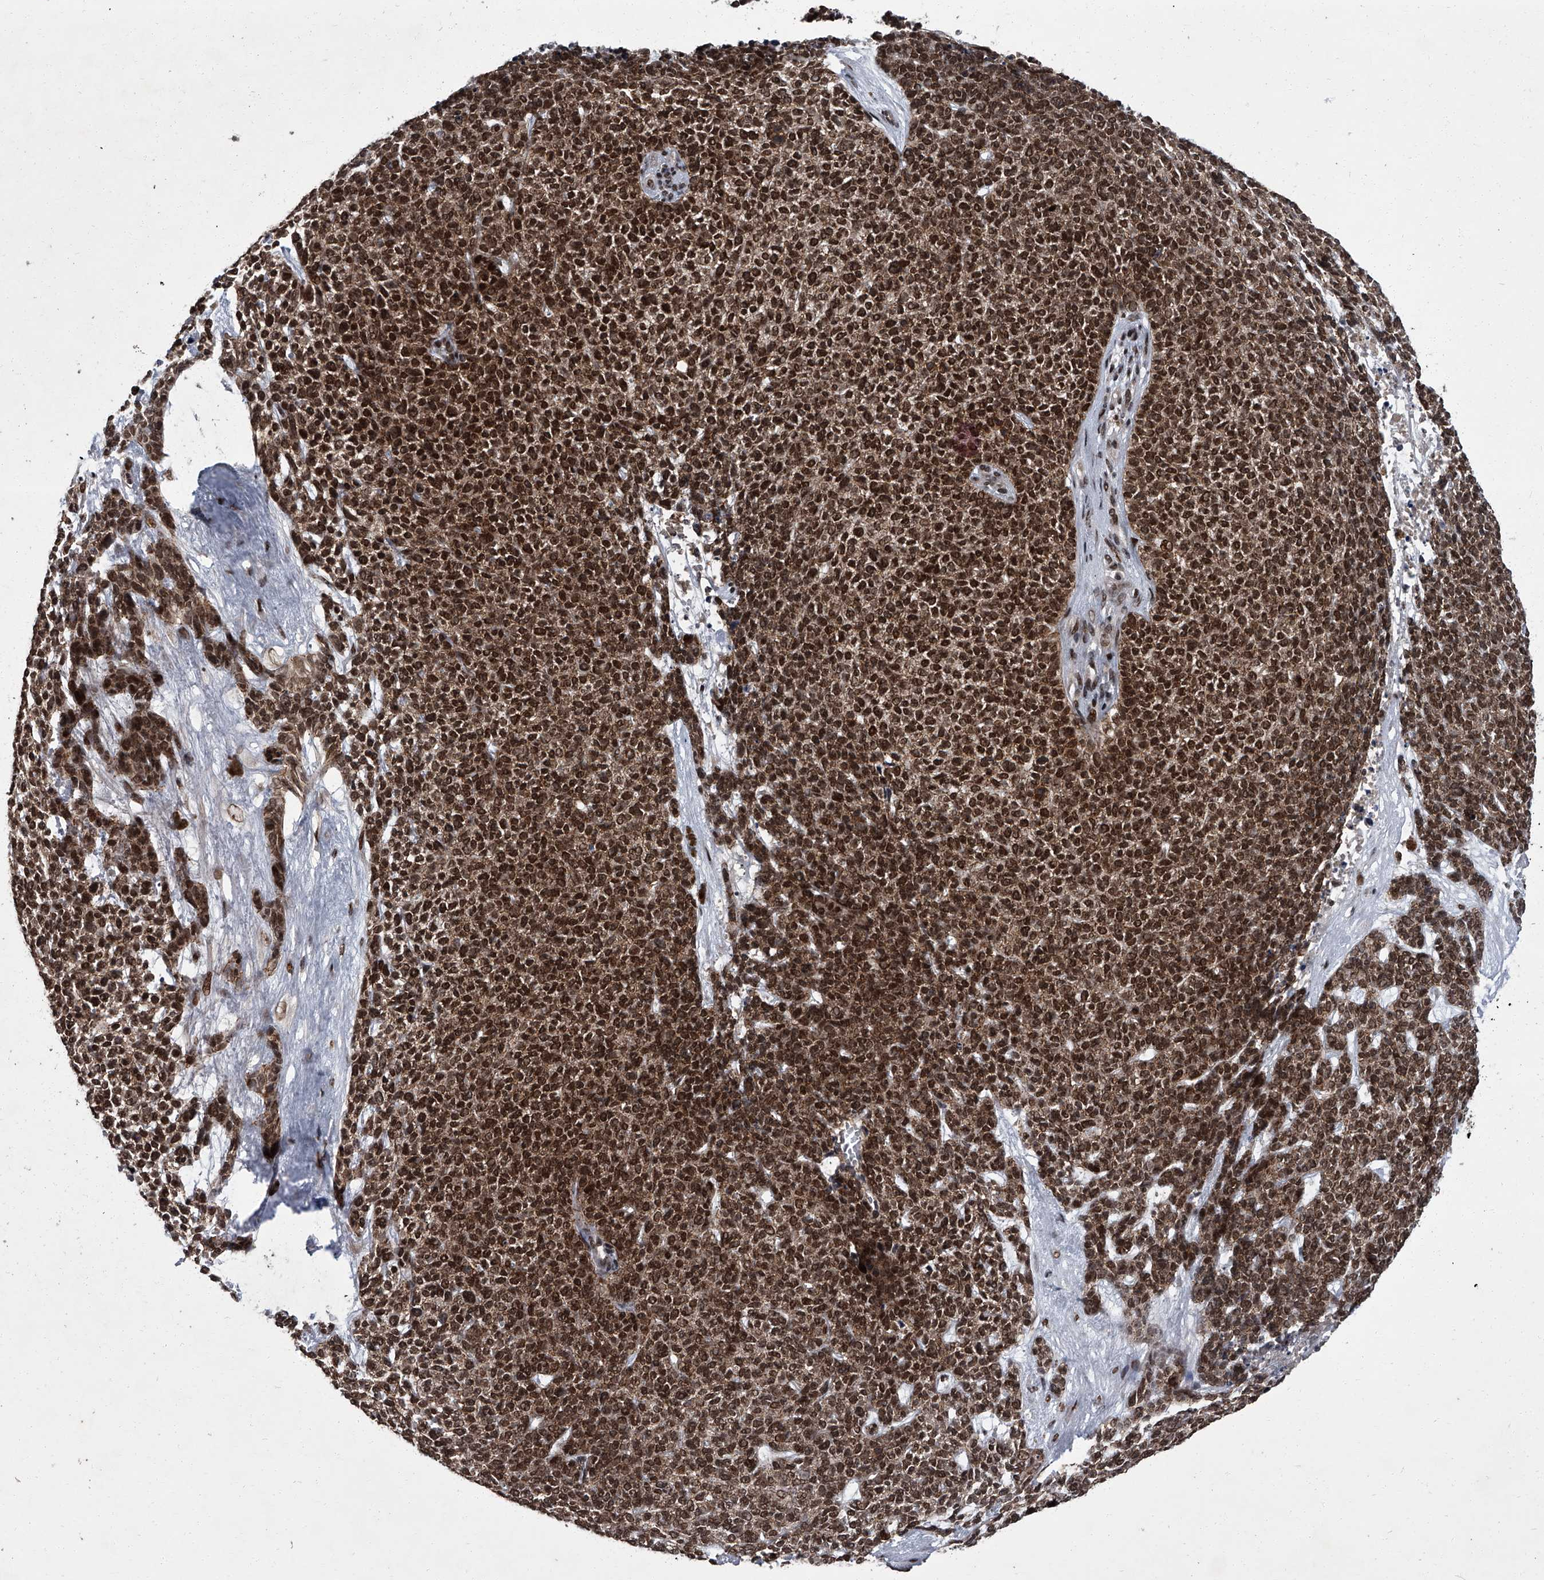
{"staining": {"intensity": "strong", "quantity": ">75%", "location": "nuclear"}, "tissue": "skin cancer", "cell_type": "Tumor cells", "image_type": "cancer", "snomed": [{"axis": "morphology", "description": "Basal cell carcinoma"}, {"axis": "topography", "description": "Skin"}], "caption": "About >75% of tumor cells in human basal cell carcinoma (skin) display strong nuclear protein expression as visualized by brown immunohistochemical staining.", "gene": "ZNF518B", "patient": {"sex": "female", "age": 84}}